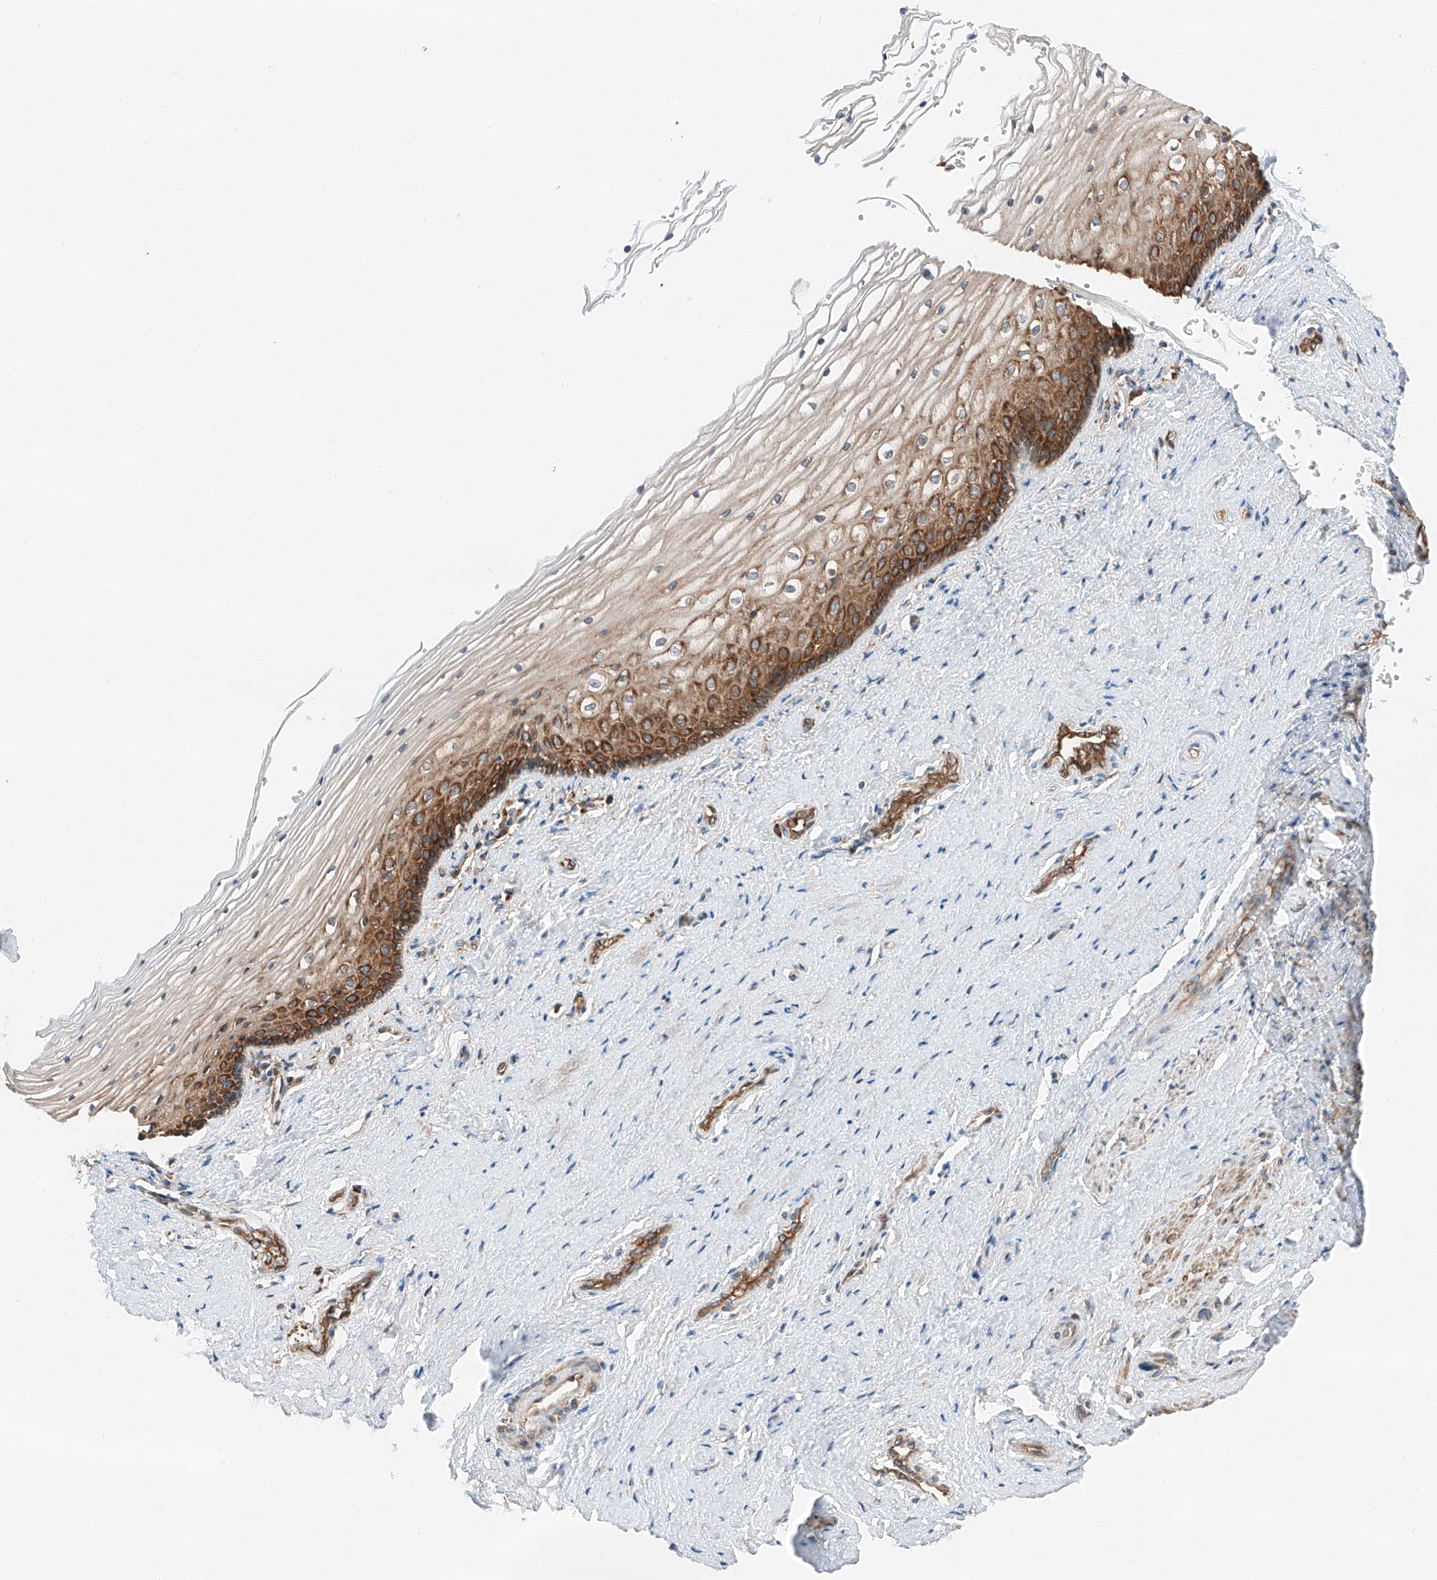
{"staining": {"intensity": "strong", "quantity": "25%-75%", "location": "cytoplasmic/membranous"}, "tissue": "vagina", "cell_type": "Squamous epithelial cells", "image_type": "normal", "snomed": [{"axis": "morphology", "description": "Normal tissue, NOS"}, {"axis": "topography", "description": "Vagina"}], "caption": "Immunohistochemical staining of benign human vagina shows high levels of strong cytoplasmic/membranous expression in approximately 25%-75% of squamous epithelial cells. The staining was performed using DAB (3,3'-diaminobenzidine), with brown indicating positive protein expression. Nuclei are stained blue with hematoxylin.", "gene": "ZC3H15", "patient": {"sex": "female", "age": 46}}